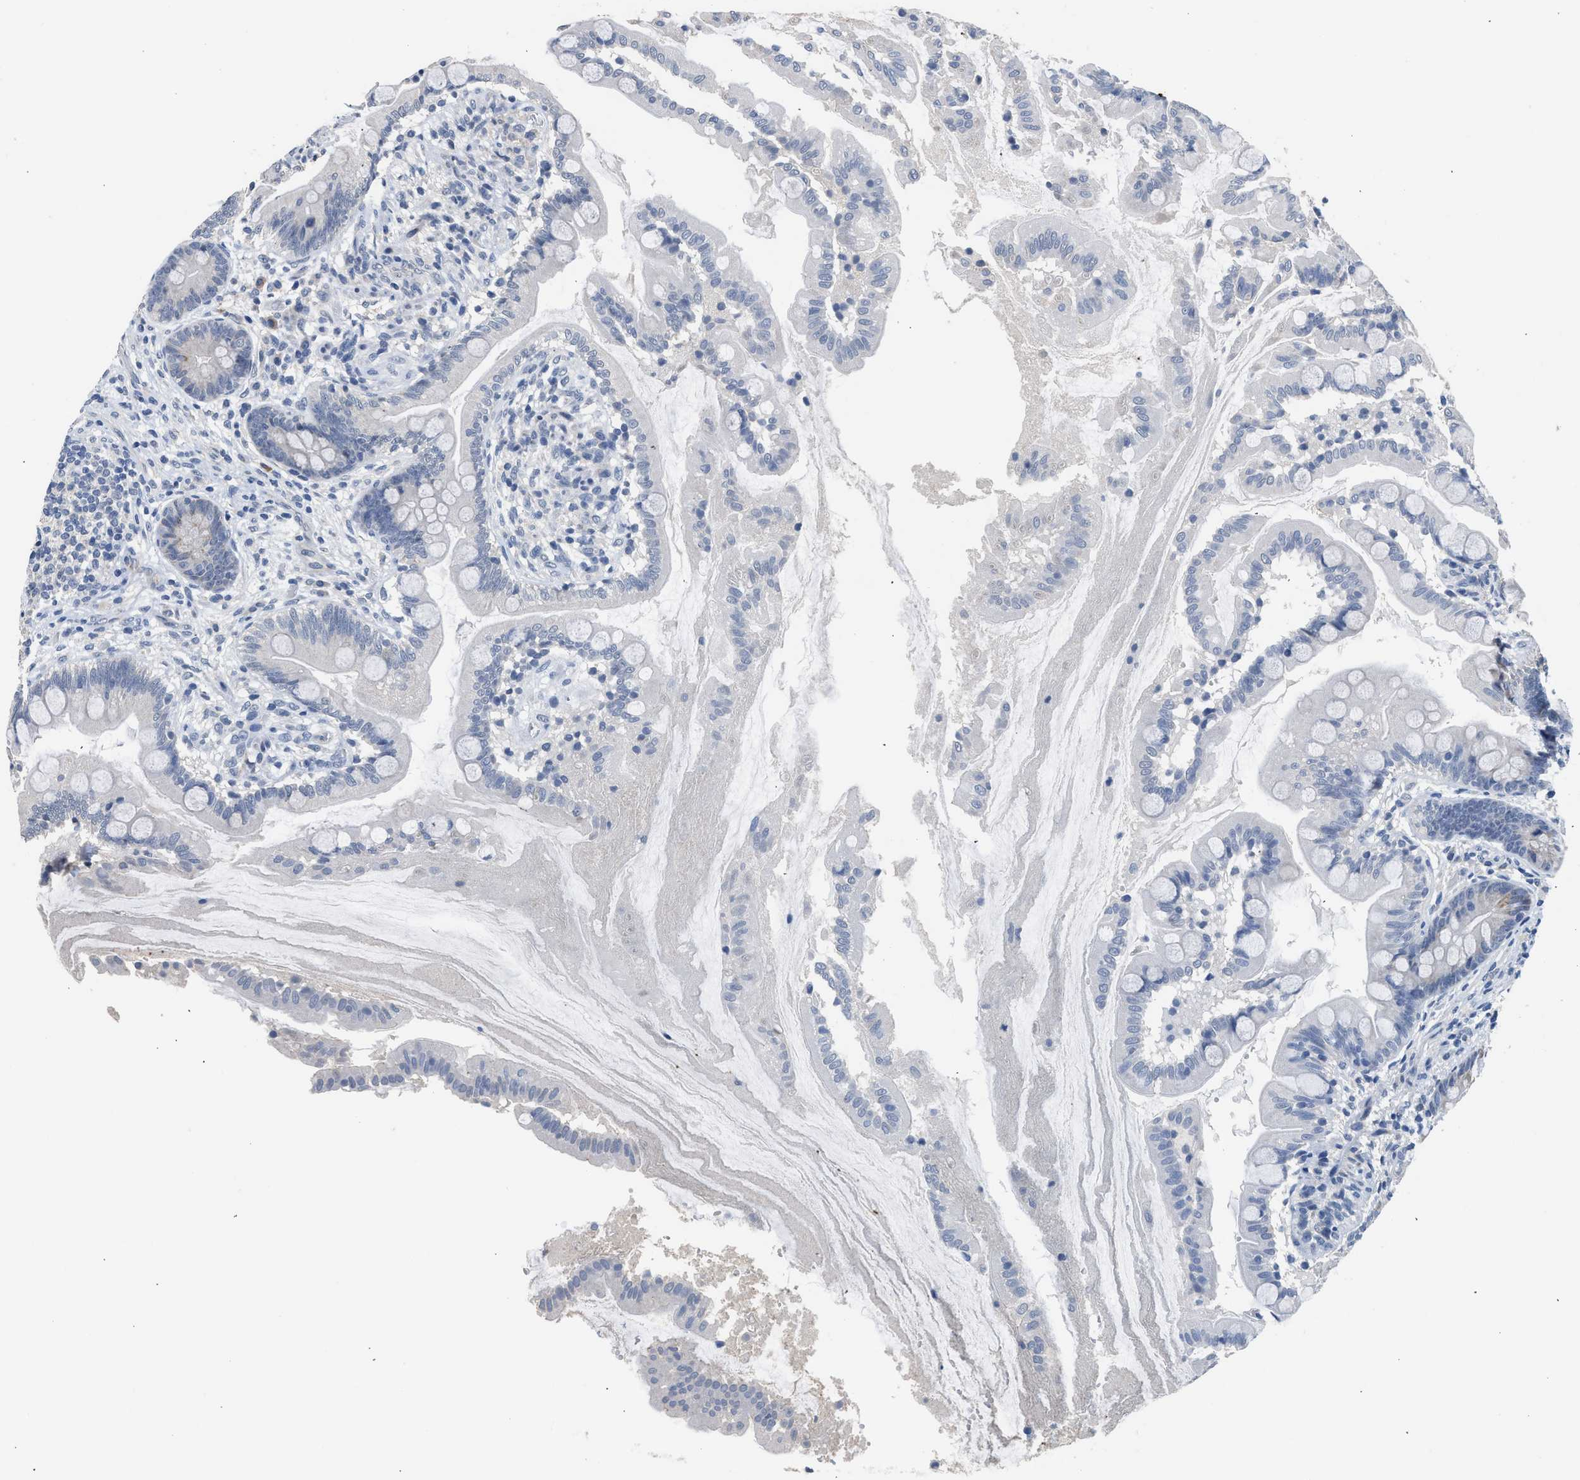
{"staining": {"intensity": "negative", "quantity": "none", "location": "none"}, "tissue": "small intestine", "cell_type": "Glandular cells", "image_type": "normal", "snomed": [{"axis": "morphology", "description": "Normal tissue, NOS"}, {"axis": "topography", "description": "Small intestine"}], "caption": "DAB immunohistochemical staining of benign small intestine shows no significant staining in glandular cells. (DAB immunohistochemistry visualized using brightfield microscopy, high magnification).", "gene": "CSF3R", "patient": {"sex": "female", "age": 56}}